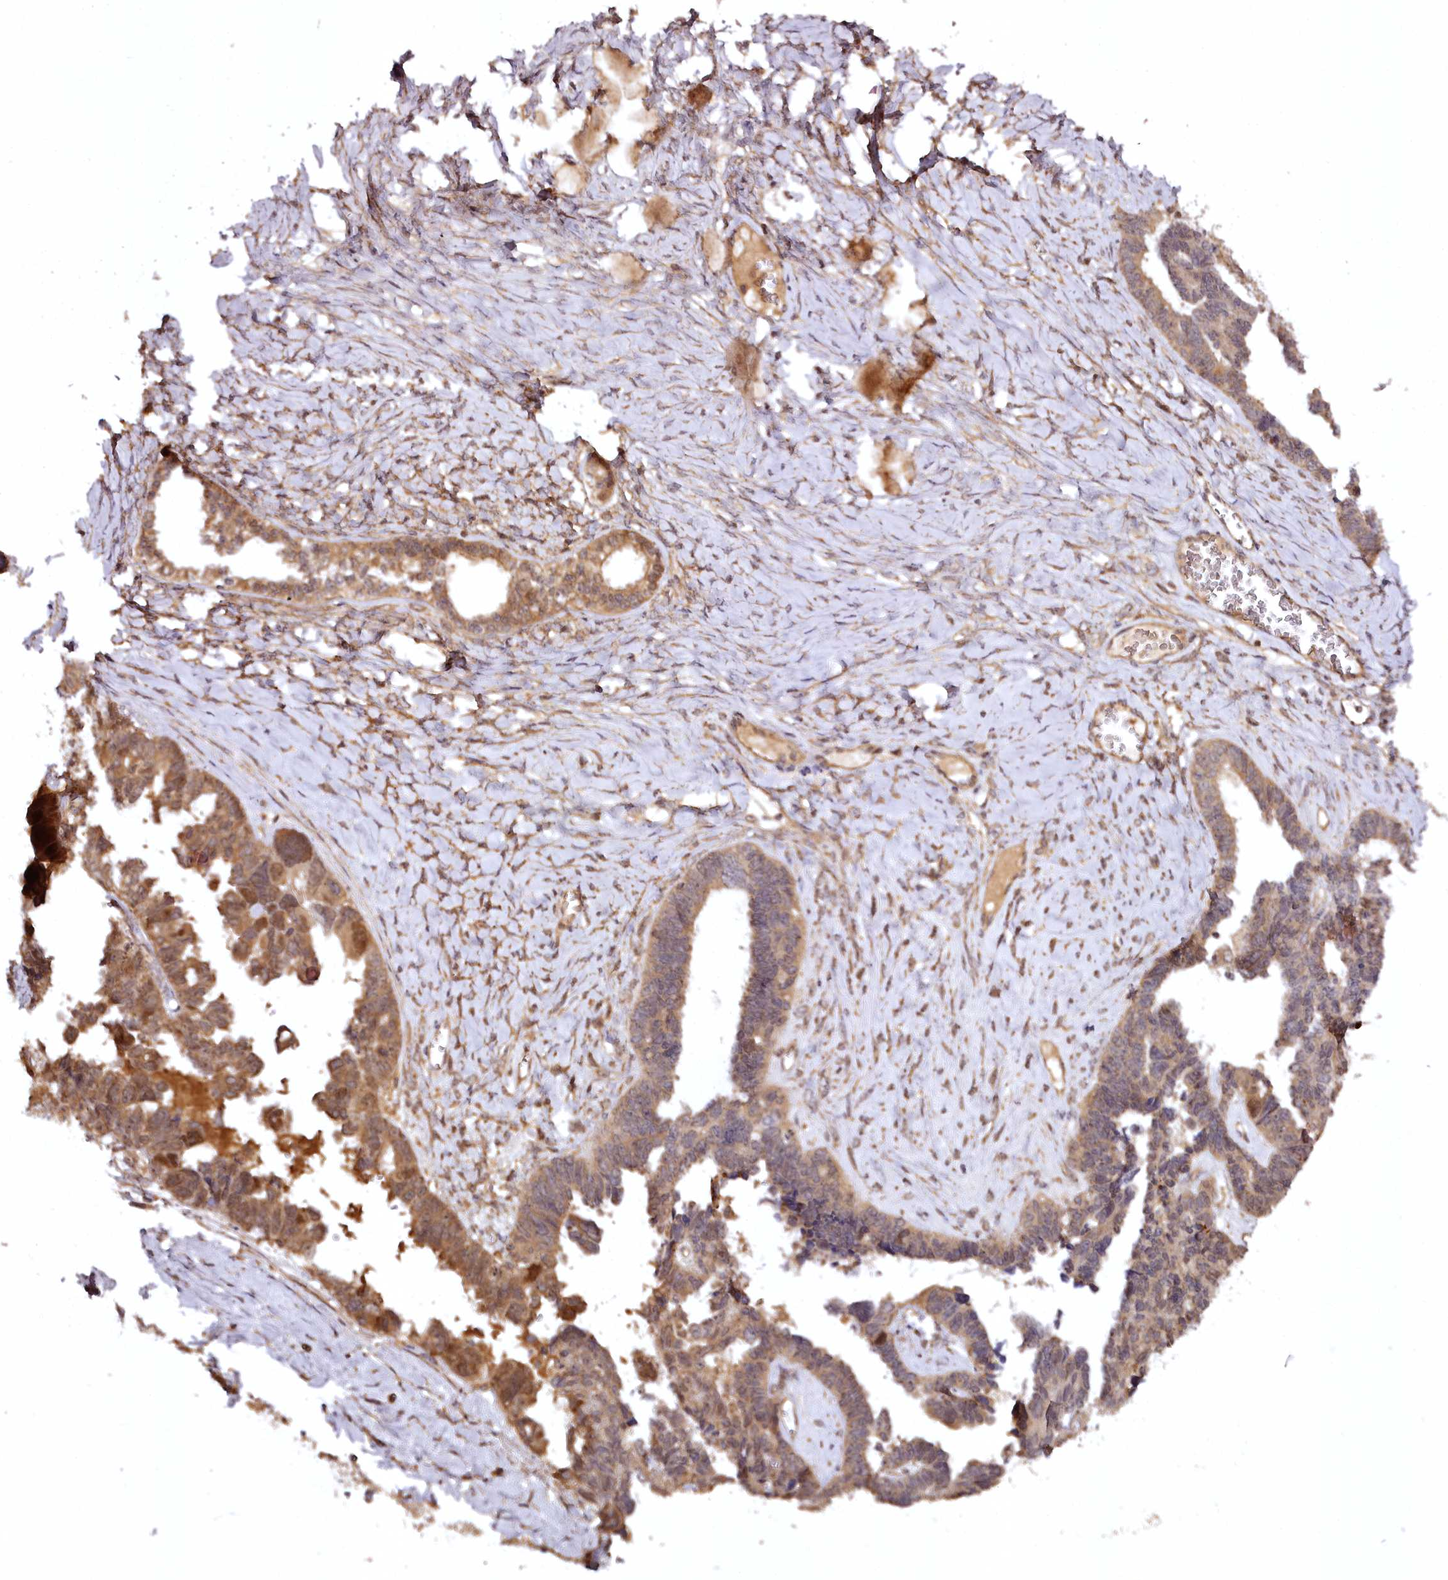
{"staining": {"intensity": "moderate", "quantity": ">75%", "location": "cytoplasmic/membranous"}, "tissue": "ovarian cancer", "cell_type": "Tumor cells", "image_type": "cancer", "snomed": [{"axis": "morphology", "description": "Cystadenocarcinoma, serous, NOS"}, {"axis": "topography", "description": "Ovary"}], "caption": "Immunohistochemical staining of ovarian cancer (serous cystadenocarcinoma) reveals moderate cytoplasmic/membranous protein staining in approximately >75% of tumor cells.", "gene": "TTC12", "patient": {"sex": "female", "age": 79}}